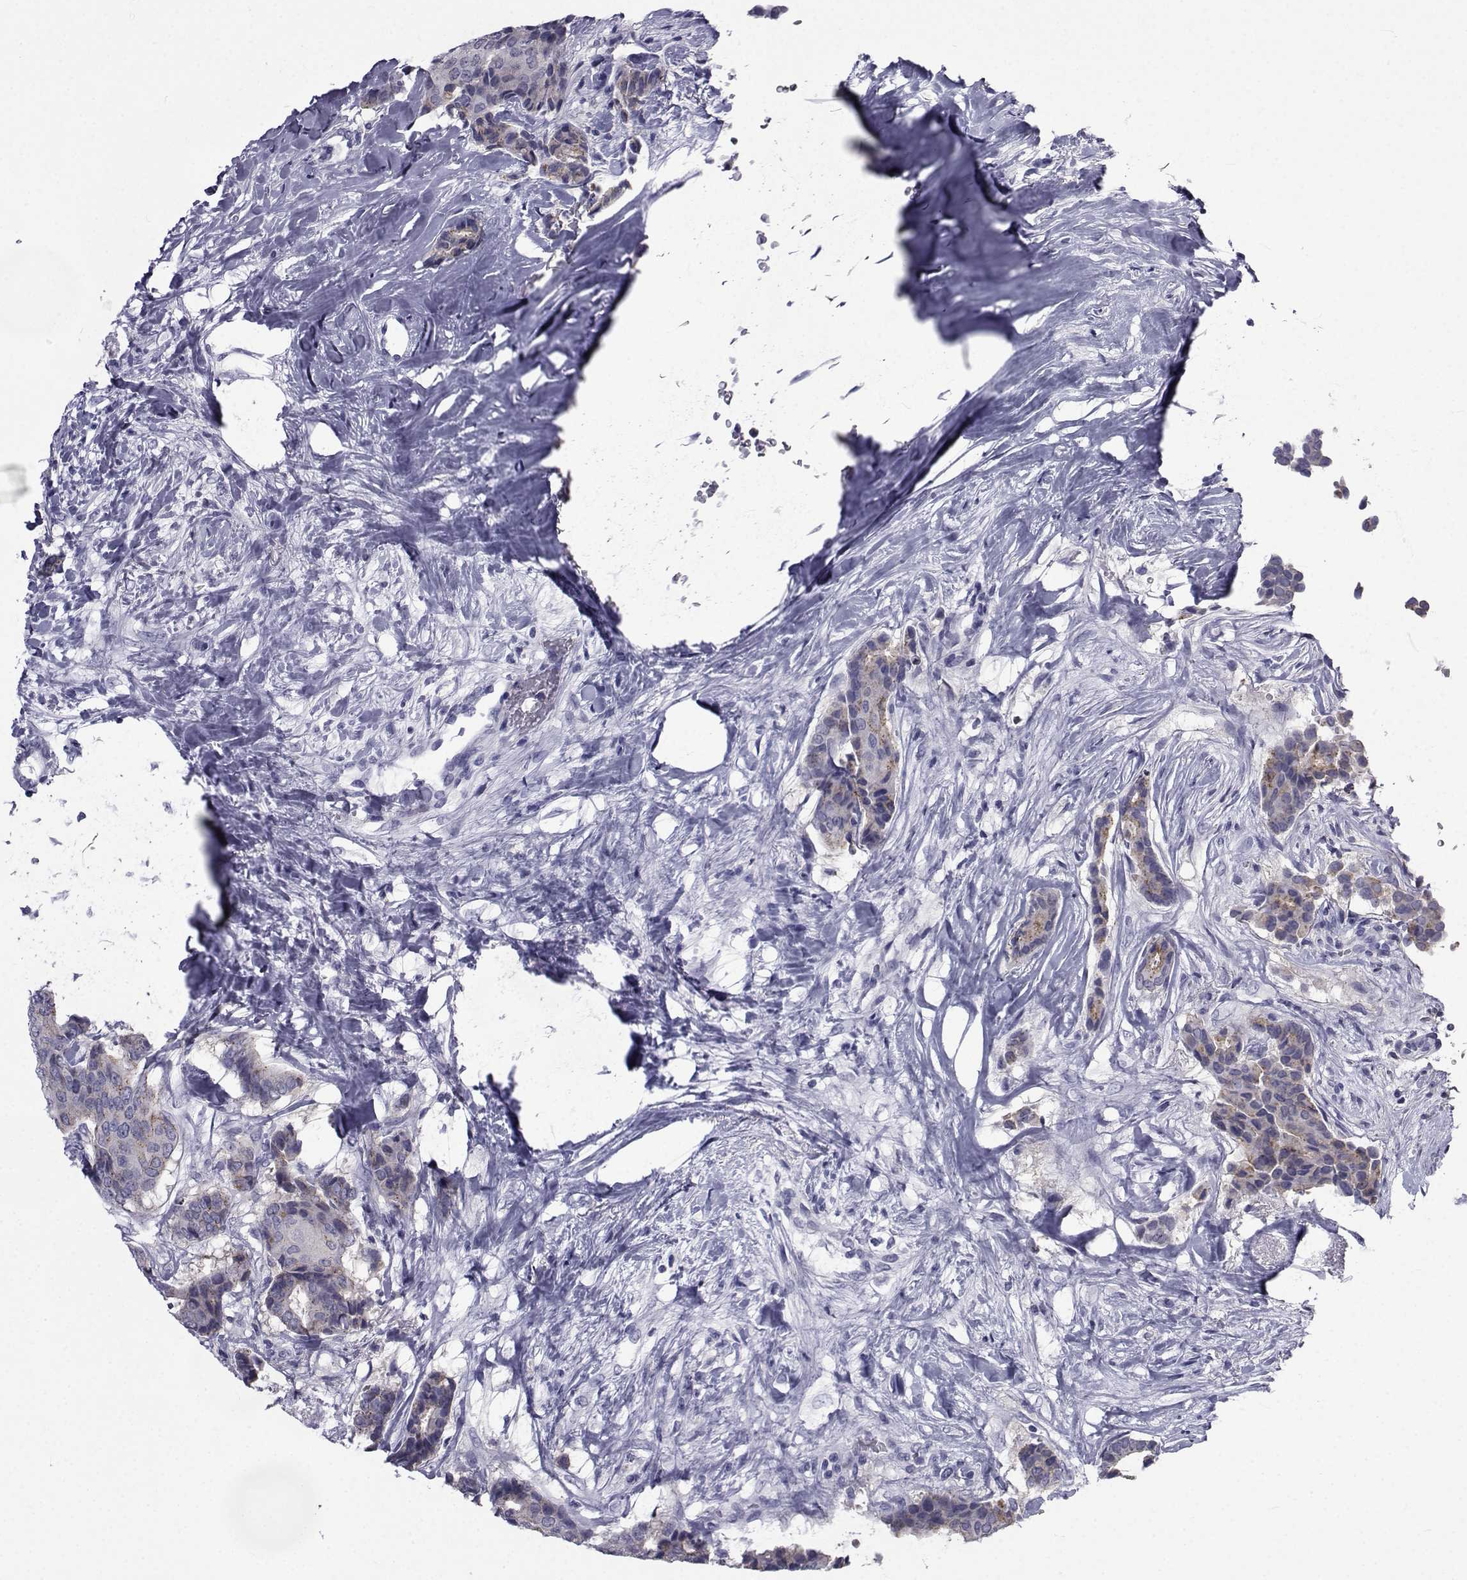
{"staining": {"intensity": "moderate", "quantity": "<25%", "location": "cytoplasmic/membranous"}, "tissue": "breast cancer", "cell_type": "Tumor cells", "image_type": "cancer", "snomed": [{"axis": "morphology", "description": "Duct carcinoma"}, {"axis": "topography", "description": "Breast"}], "caption": "Breast cancer stained with a protein marker reveals moderate staining in tumor cells.", "gene": "PDE6H", "patient": {"sex": "female", "age": 75}}